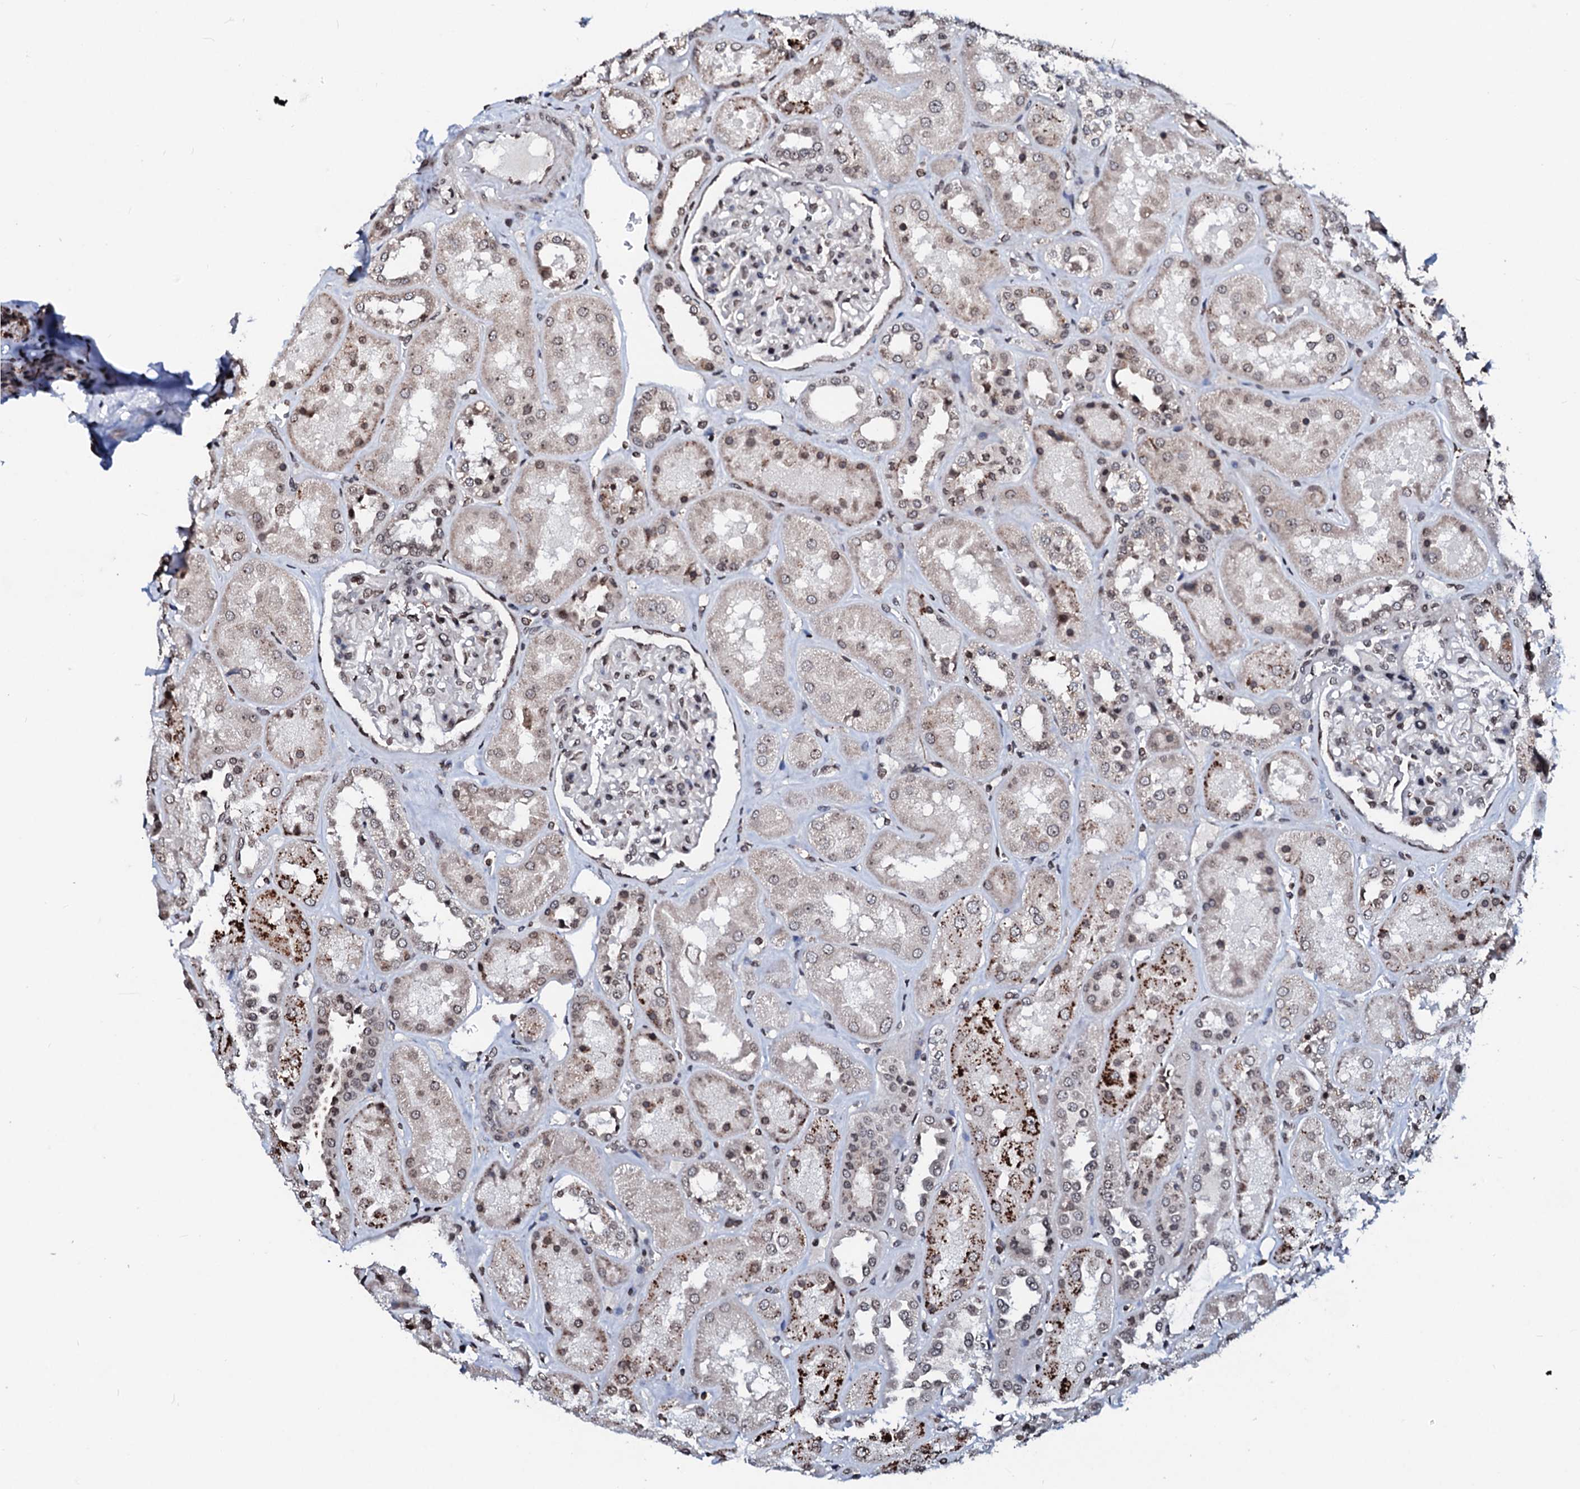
{"staining": {"intensity": "weak", "quantity": "25%-75%", "location": "nuclear"}, "tissue": "kidney", "cell_type": "Cells in glomeruli", "image_type": "normal", "snomed": [{"axis": "morphology", "description": "Normal tissue, NOS"}, {"axis": "topography", "description": "Kidney"}], "caption": "About 25%-75% of cells in glomeruli in unremarkable human kidney exhibit weak nuclear protein staining as visualized by brown immunohistochemical staining.", "gene": "LSM11", "patient": {"sex": "male", "age": 70}}